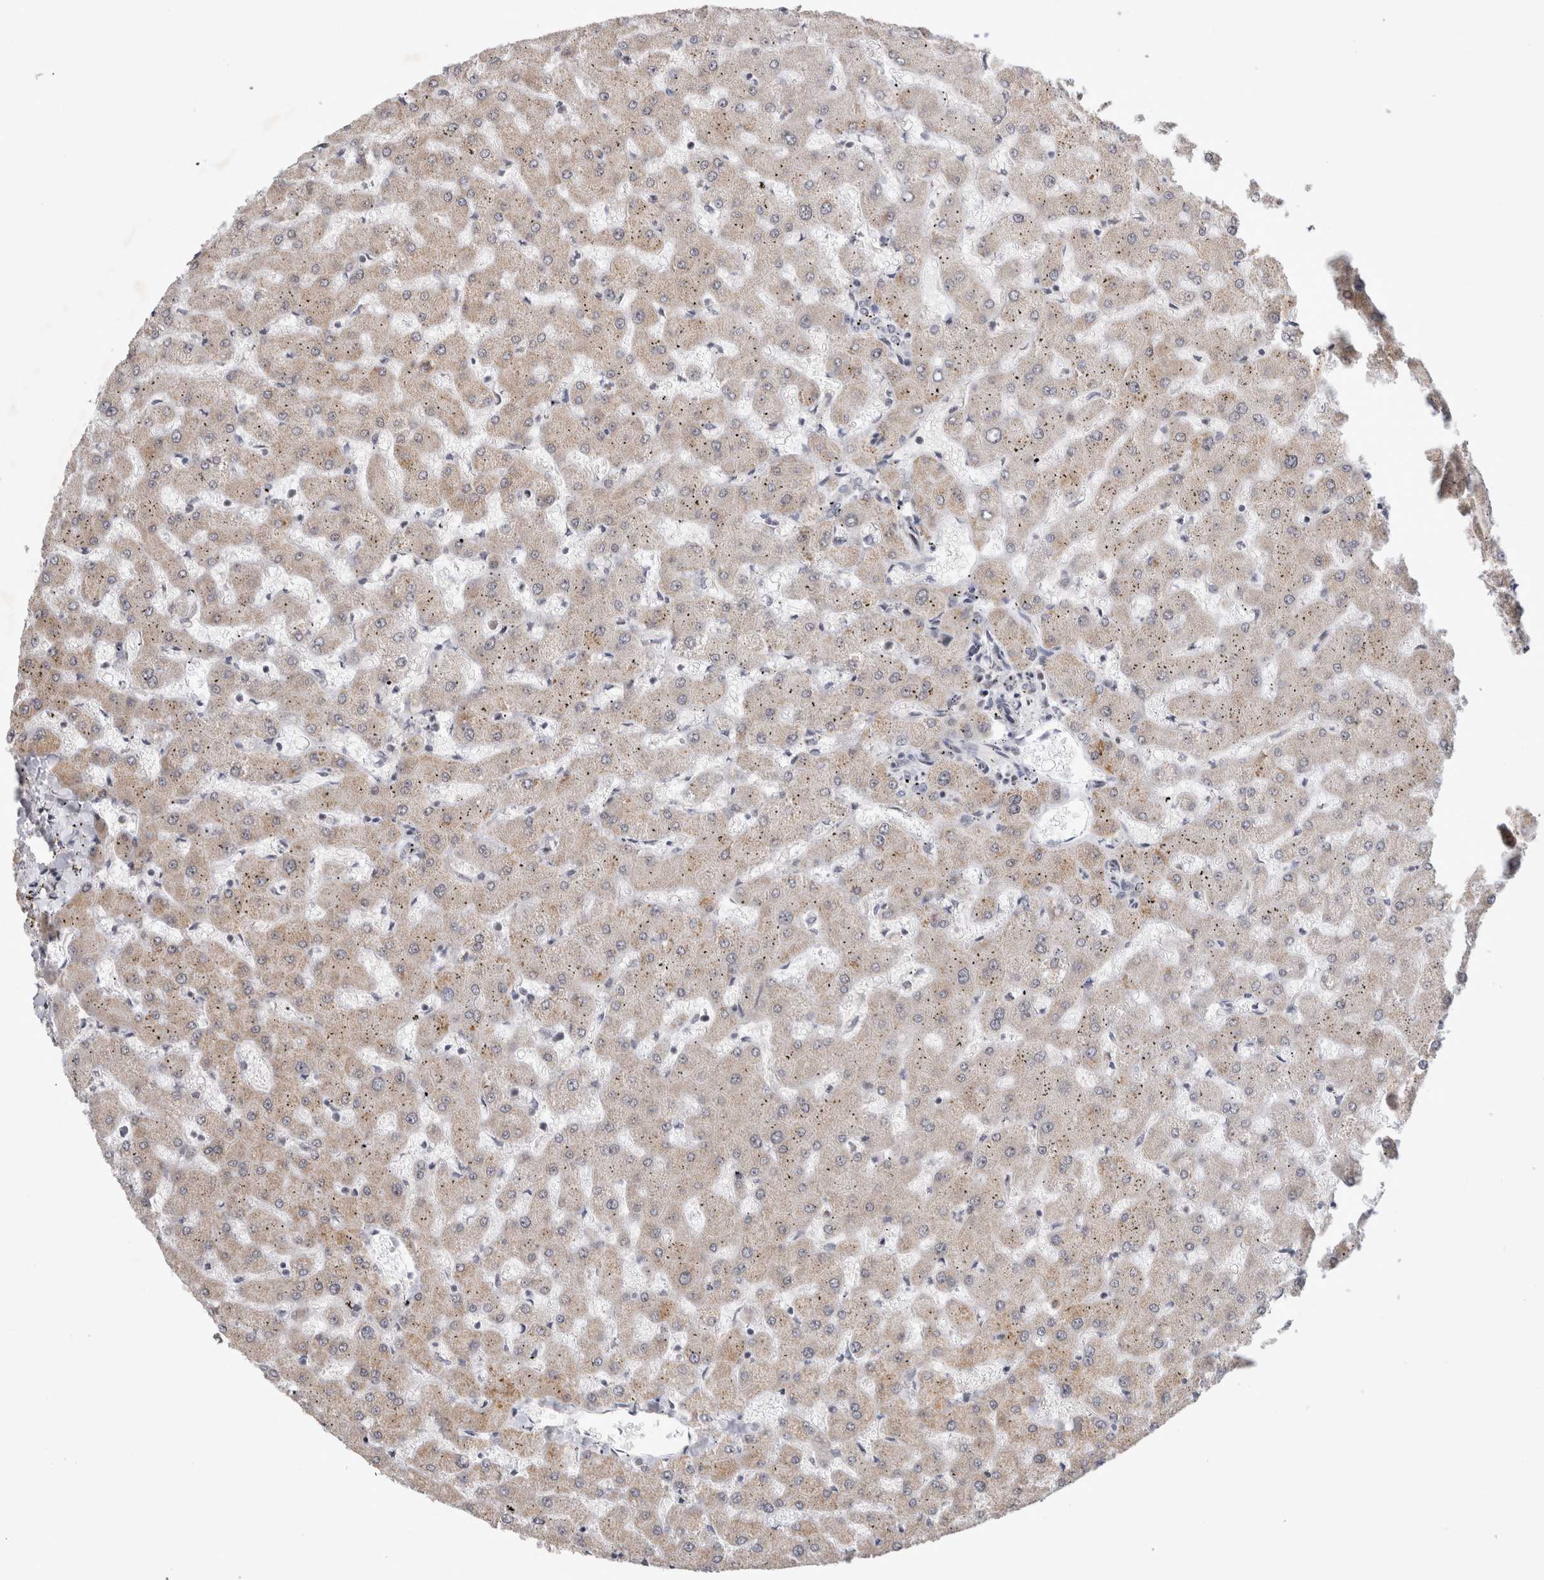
{"staining": {"intensity": "negative", "quantity": "none", "location": "none"}, "tissue": "liver", "cell_type": "Cholangiocytes", "image_type": "normal", "snomed": [{"axis": "morphology", "description": "Normal tissue, NOS"}, {"axis": "topography", "description": "Liver"}], "caption": "Immunohistochemistry (IHC) of unremarkable liver demonstrates no staining in cholangiocytes. (IHC, brightfield microscopy, high magnification).", "gene": "HESX1", "patient": {"sex": "female", "age": 63}}